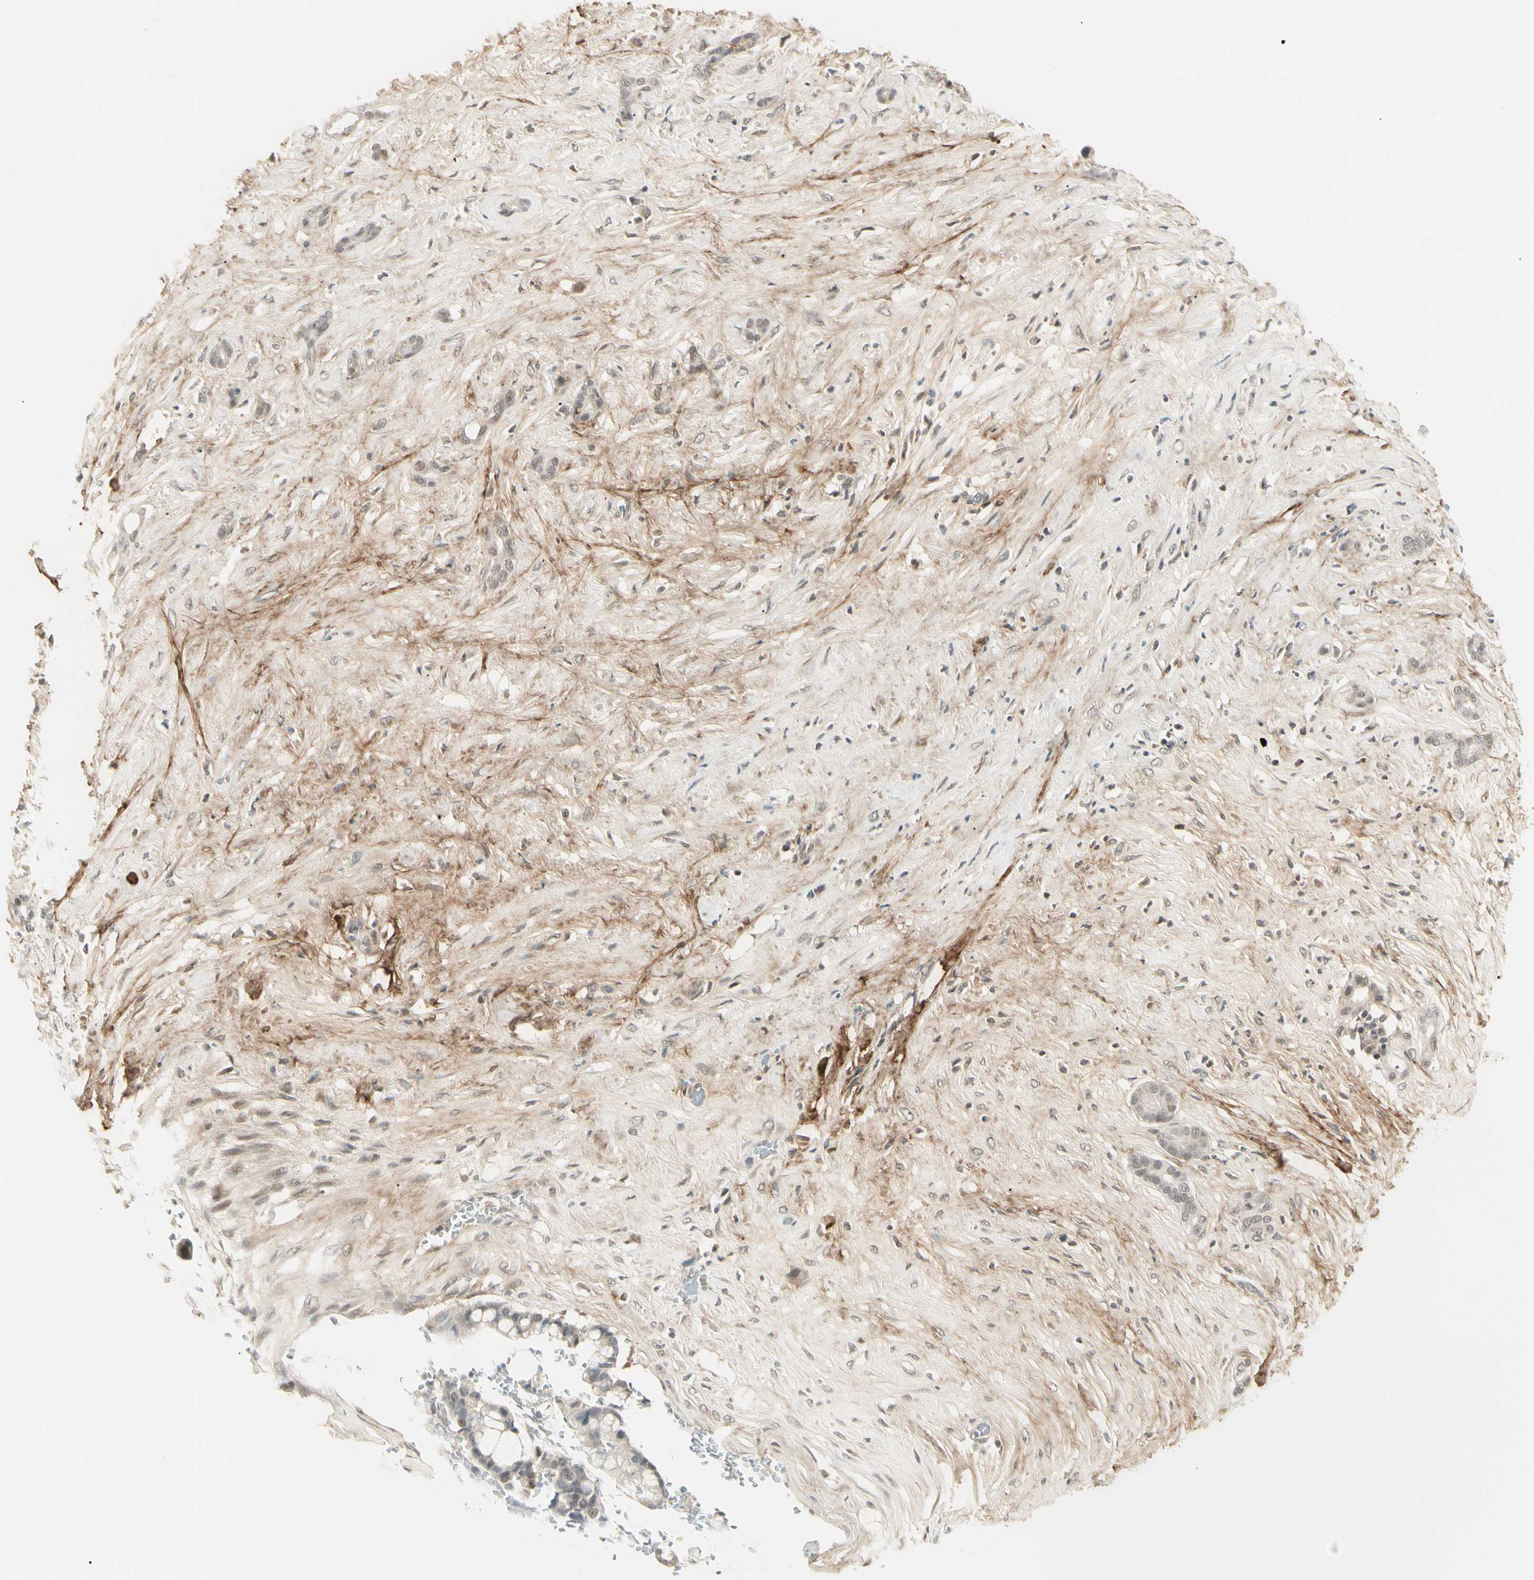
{"staining": {"intensity": "weak", "quantity": "<25%", "location": "cytoplasmic/membranous,nuclear"}, "tissue": "pancreatic cancer", "cell_type": "Tumor cells", "image_type": "cancer", "snomed": [{"axis": "morphology", "description": "Adenocarcinoma, NOS"}, {"axis": "topography", "description": "Pancreas"}], "caption": "There is no significant expression in tumor cells of pancreatic cancer (adenocarcinoma).", "gene": "ASPN", "patient": {"sex": "male", "age": 41}}